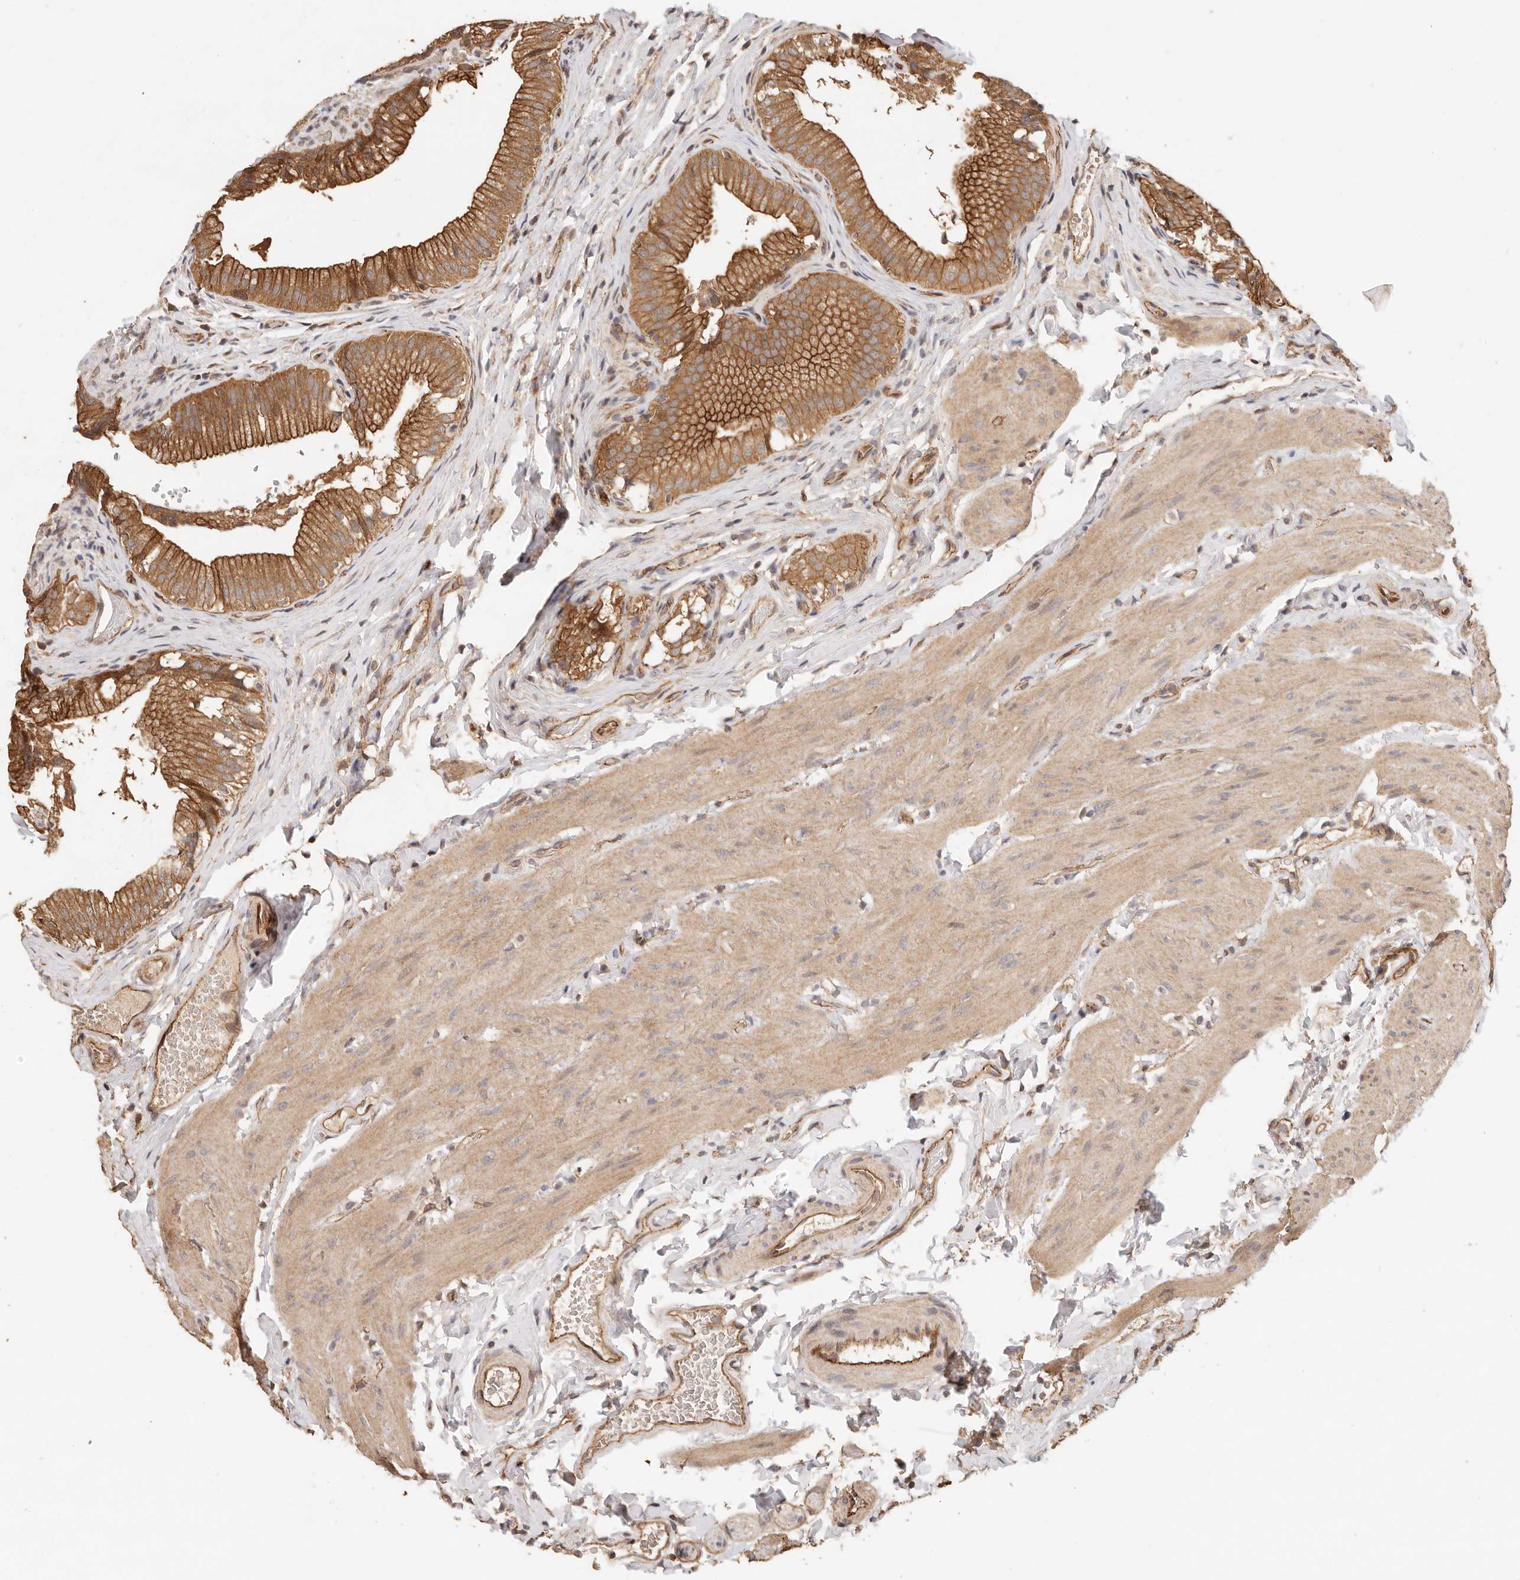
{"staining": {"intensity": "strong", "quantity": ">75%", "location": "cytoplasmic/membranous"}, "tissue": "gallbladder", "cell_type": "Glandular cells", "image_type": "normal", "snomed": [{"axis": "morphology", "description": "Normal tissue, NOS"}, {"axis": "topography", "description": "Gallbladder"}], "caption": "Glandular cells show strong cytoplasmic/membranous staining in approximately >75% of cells in benign gallbladder.", "gene": "AFDN", "patient": {"sex": "female", "age": 30}}